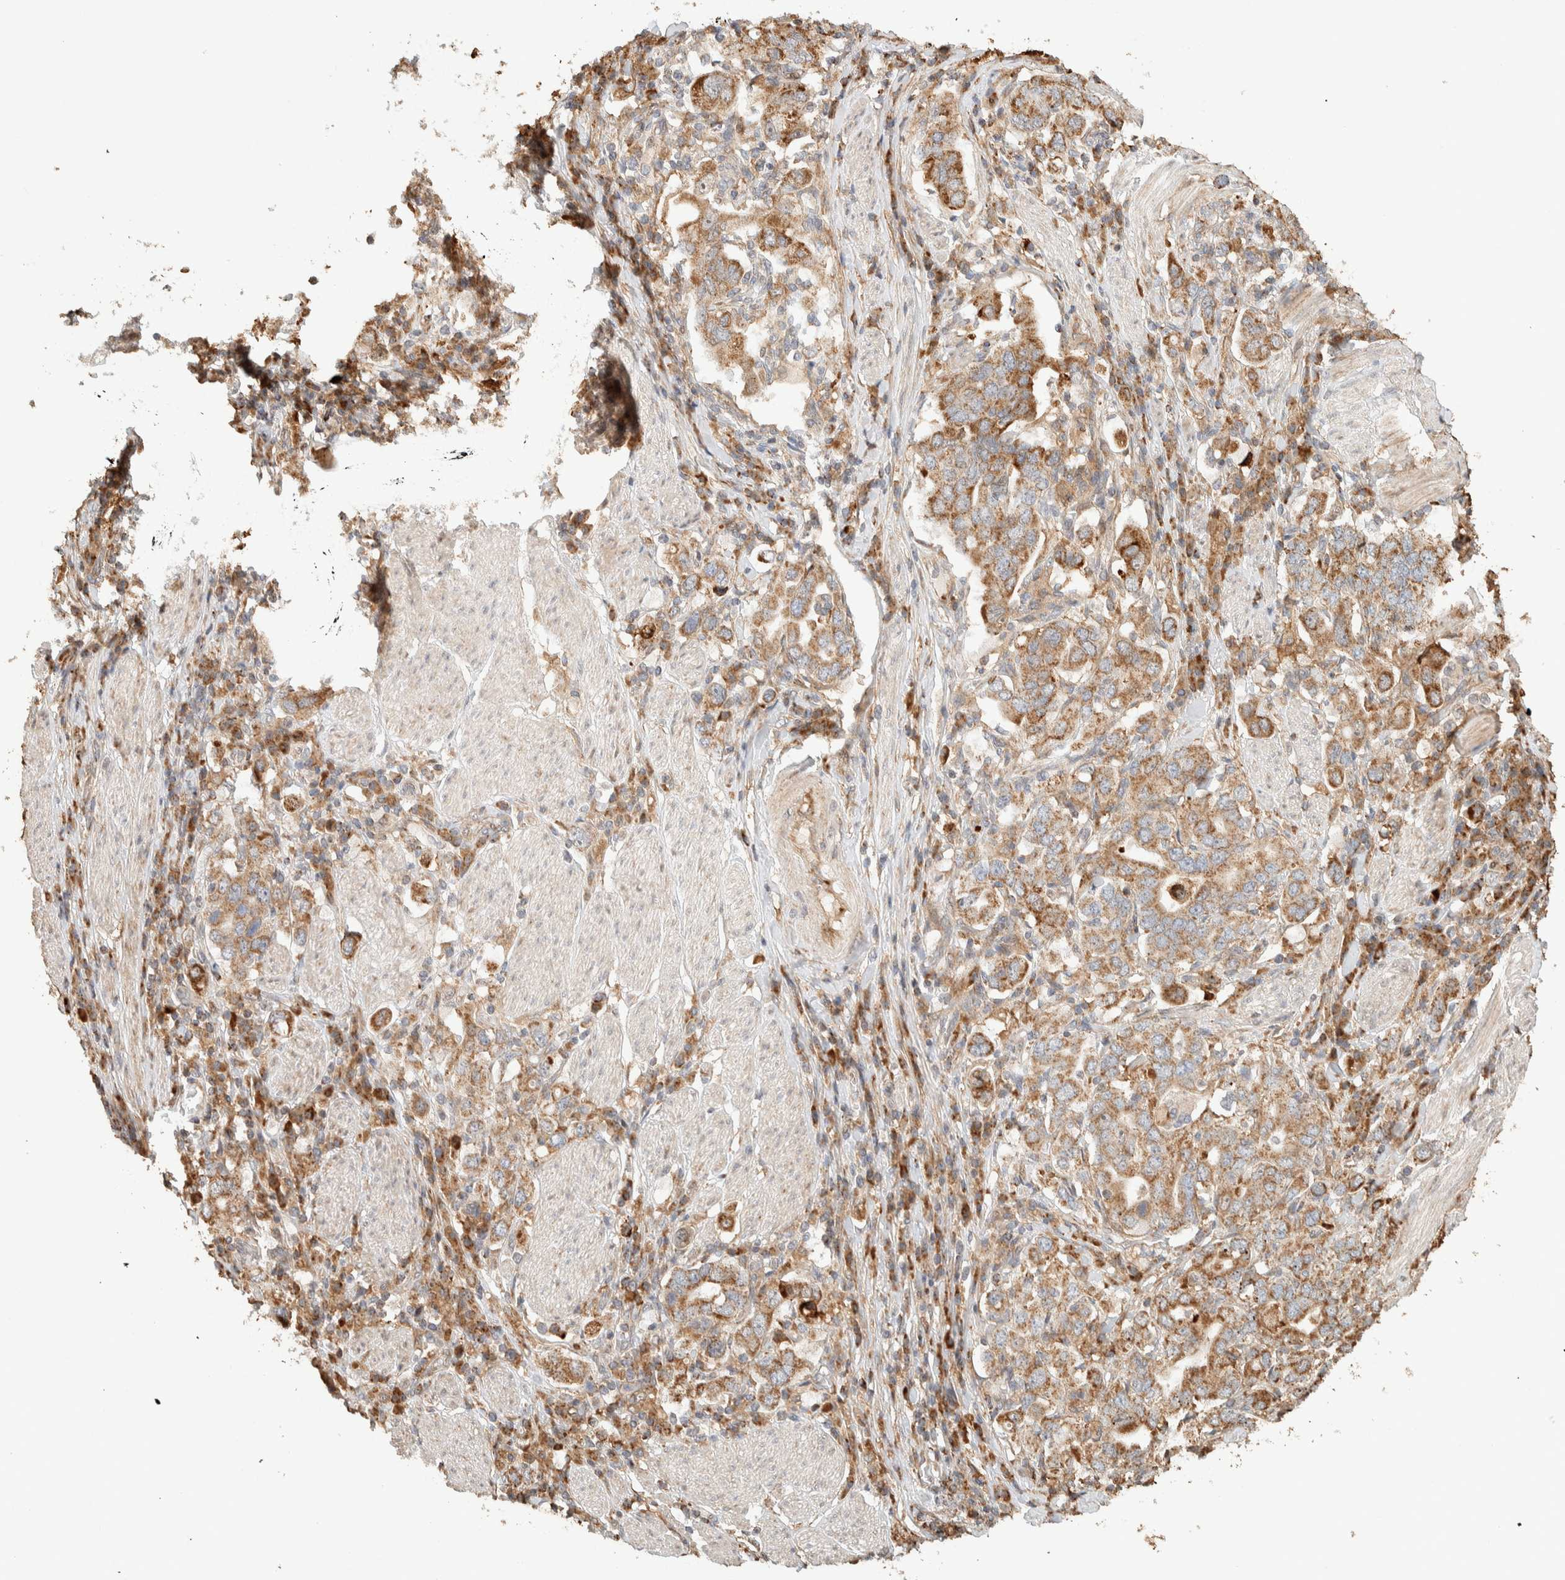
{"staining": {"intensity": "moderate", "quantity": ">75%", "location": "cytoplasmic/membranous"}, "tissue": "stomach cancer", "cell_type": "Tumor cells", "image_type": "cancer", "snomed": [{"axis": "morphology", "description": "Adenocarcinoma, NOS"}, {"axis": "topography", "description": "Stomach, upper"}], "caption": "Protein expression analysis of human stomach adenocarcinoma reveals moderate cytoplasmic/membranous expression in approximately >75% of tumor cells.", "gene": "KIF9", "patient": {"sex": "male", "age": 62}}